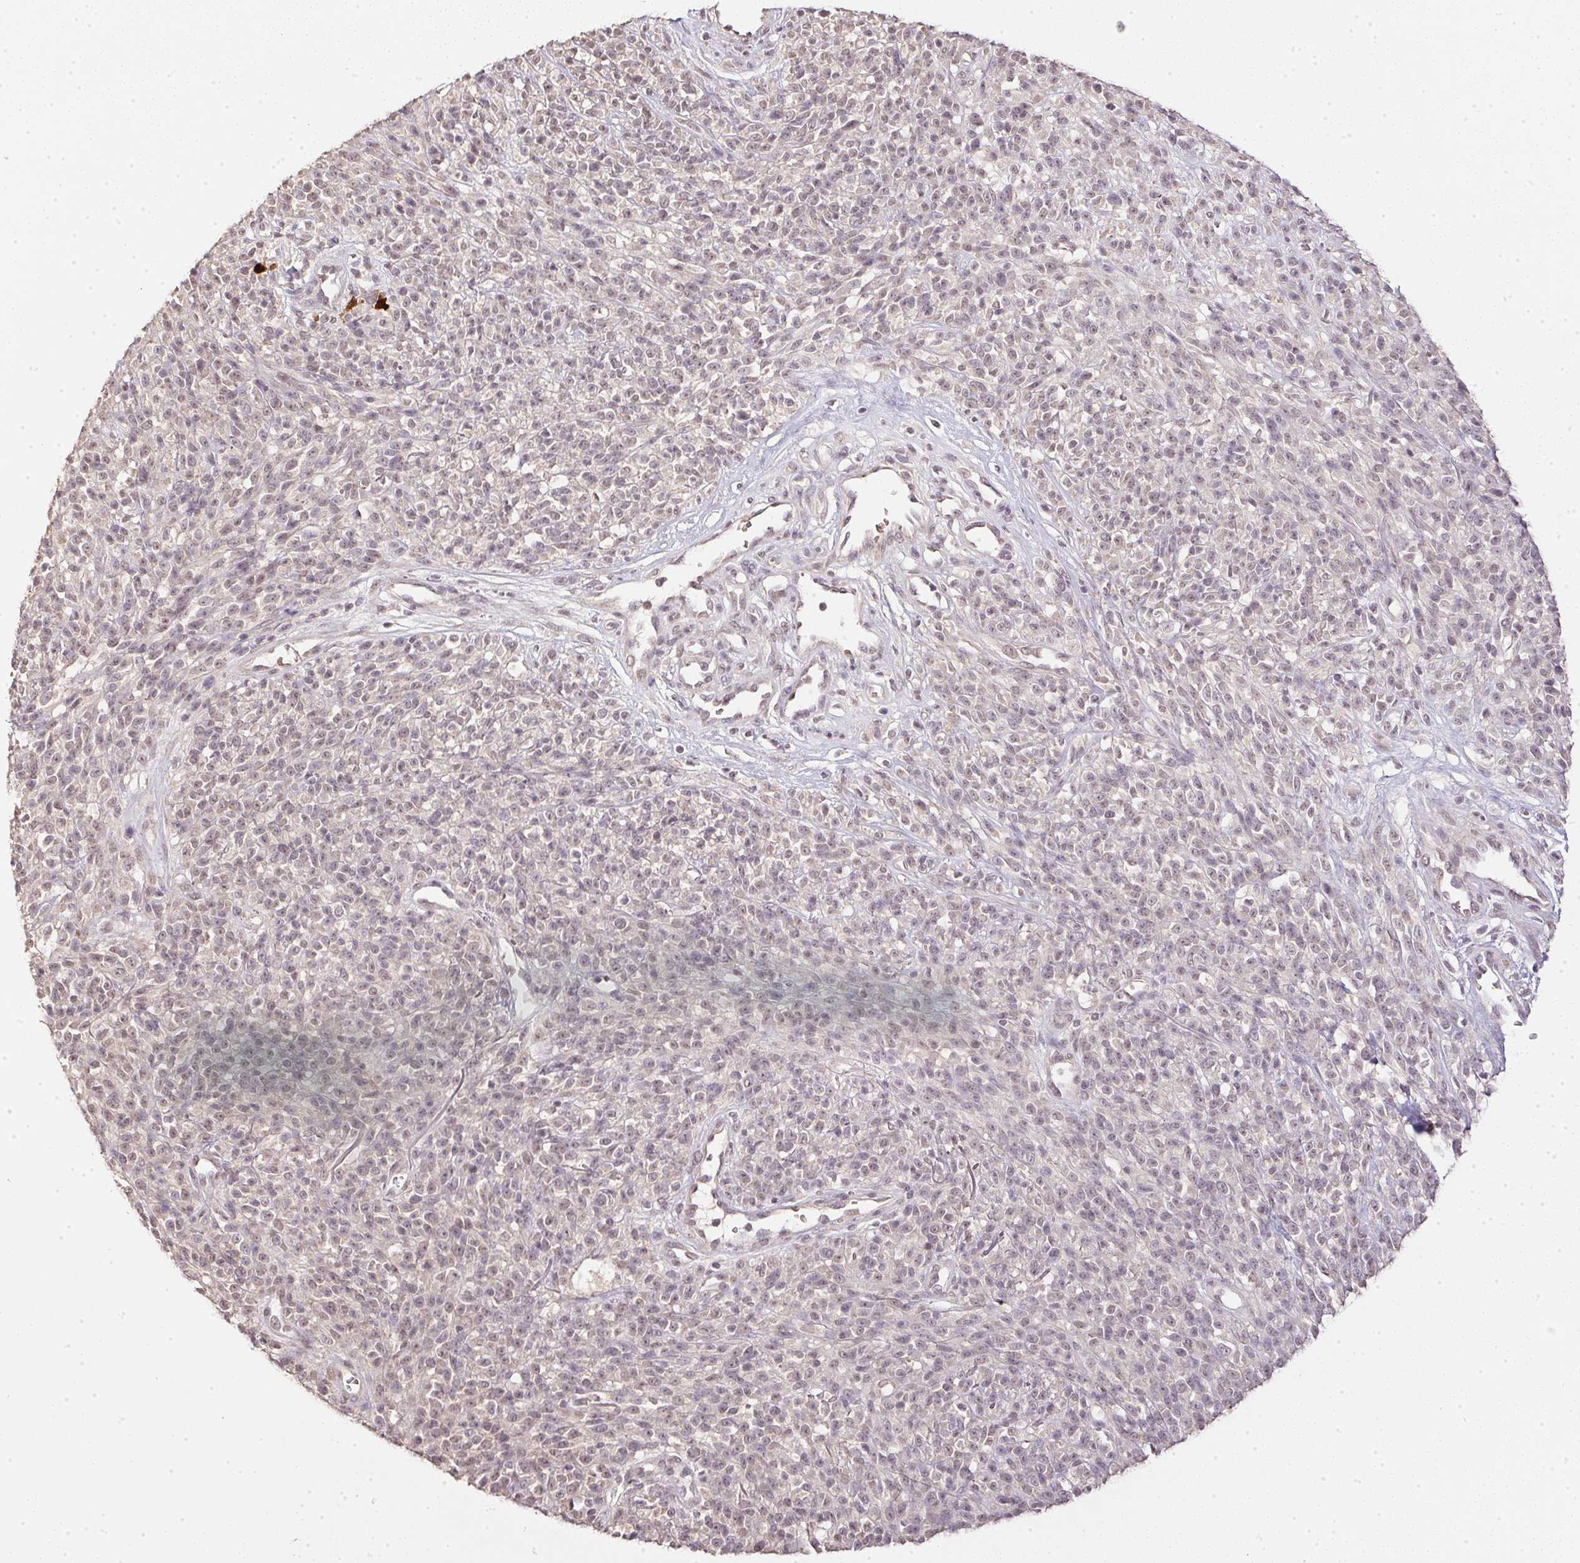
{"staining": {"intensity": "weak", "quantity": "25%-75%", "location": "nuclear"}, "tissue": "melanoma", "cell_type": "Tumor cells", "image_type": "cancer", "snomed": [{"axis": "morphology", "description": "Malignant melanoma, NOS"}, {"axis": "topography", "description": "Skin"}, {"axis": "topography", "description": "Skin of trunk"}], "caption": "Brown immunohistochemical staining in malignant melanoma exhibits weak nuclear expression in about 25%-75% of tumor cells.", "gene": "PPP4R4", "patient": {"sex": "male", "age": 74}}